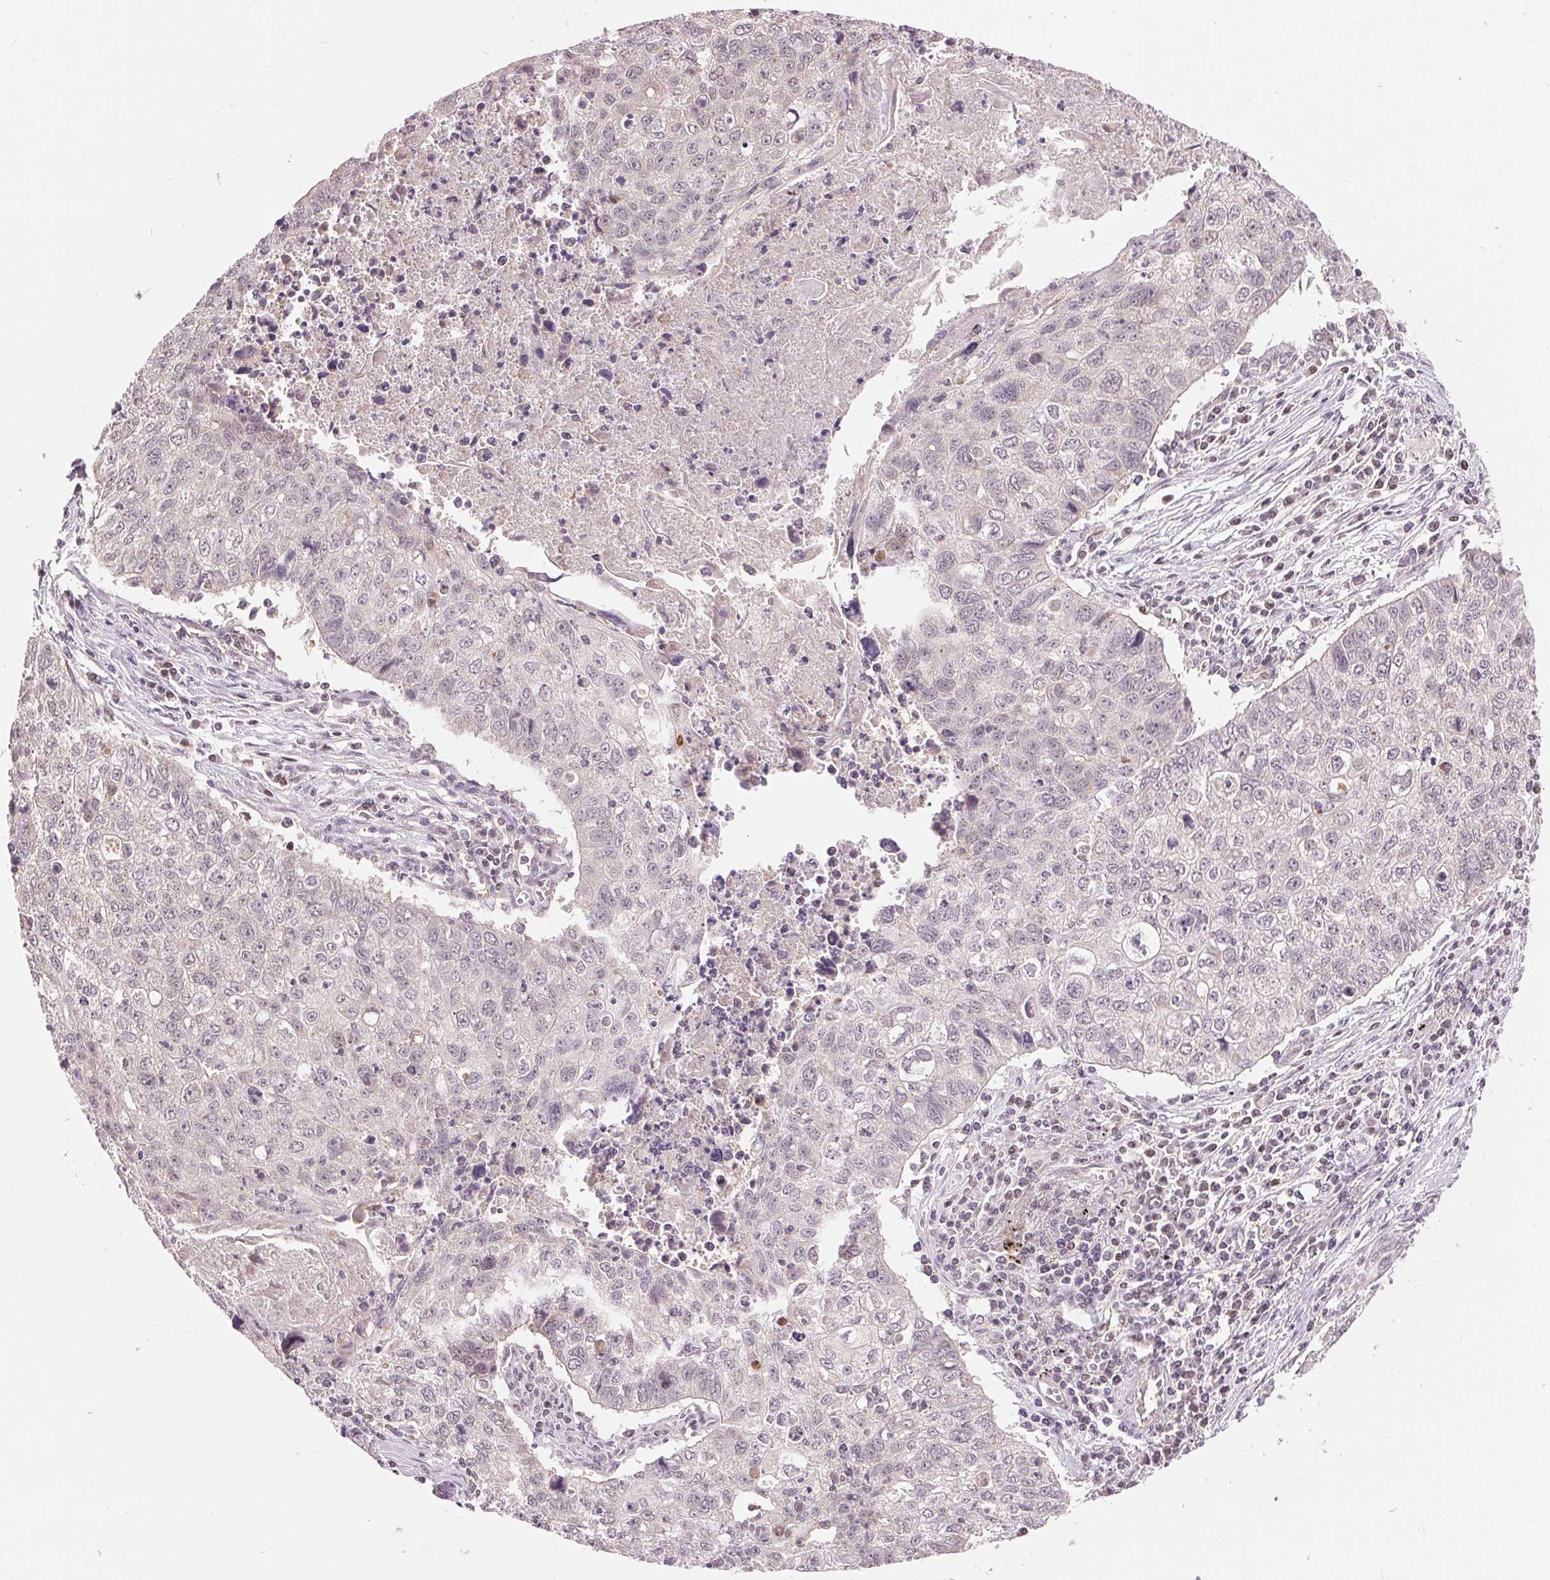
{"staining": {"intensity": "negative", "quantity": "none", "location": "none"}, "tissue": "lung cancer", "cell_type": "Tumor cells", "image_type": "cancer", "snomed": [{"axis": "morphology", "description": "Normal morphology"}, {"axis": "morphology", "description": "Aneuploidy"}, {"axis": "morphology", "description": "Squamous cell carcinoma, NOS"}, {"axis": "topography", "description": "Lymph node"}, {"axis": "topography", "description": "Lung"}], "caption": "This is a photomicrograph of immunohistochemistry (IHC) staining of lung cancer (aneuploidy), which shows no positivity in tumor cells. The staining was performed using DAB to visualize the protein expression in brown, while the nuclei were stained in blue with hematoxylin (Magnification: 20x).", "gene": "TMEM273", "patient": {"sex": "female", "age": 76}}